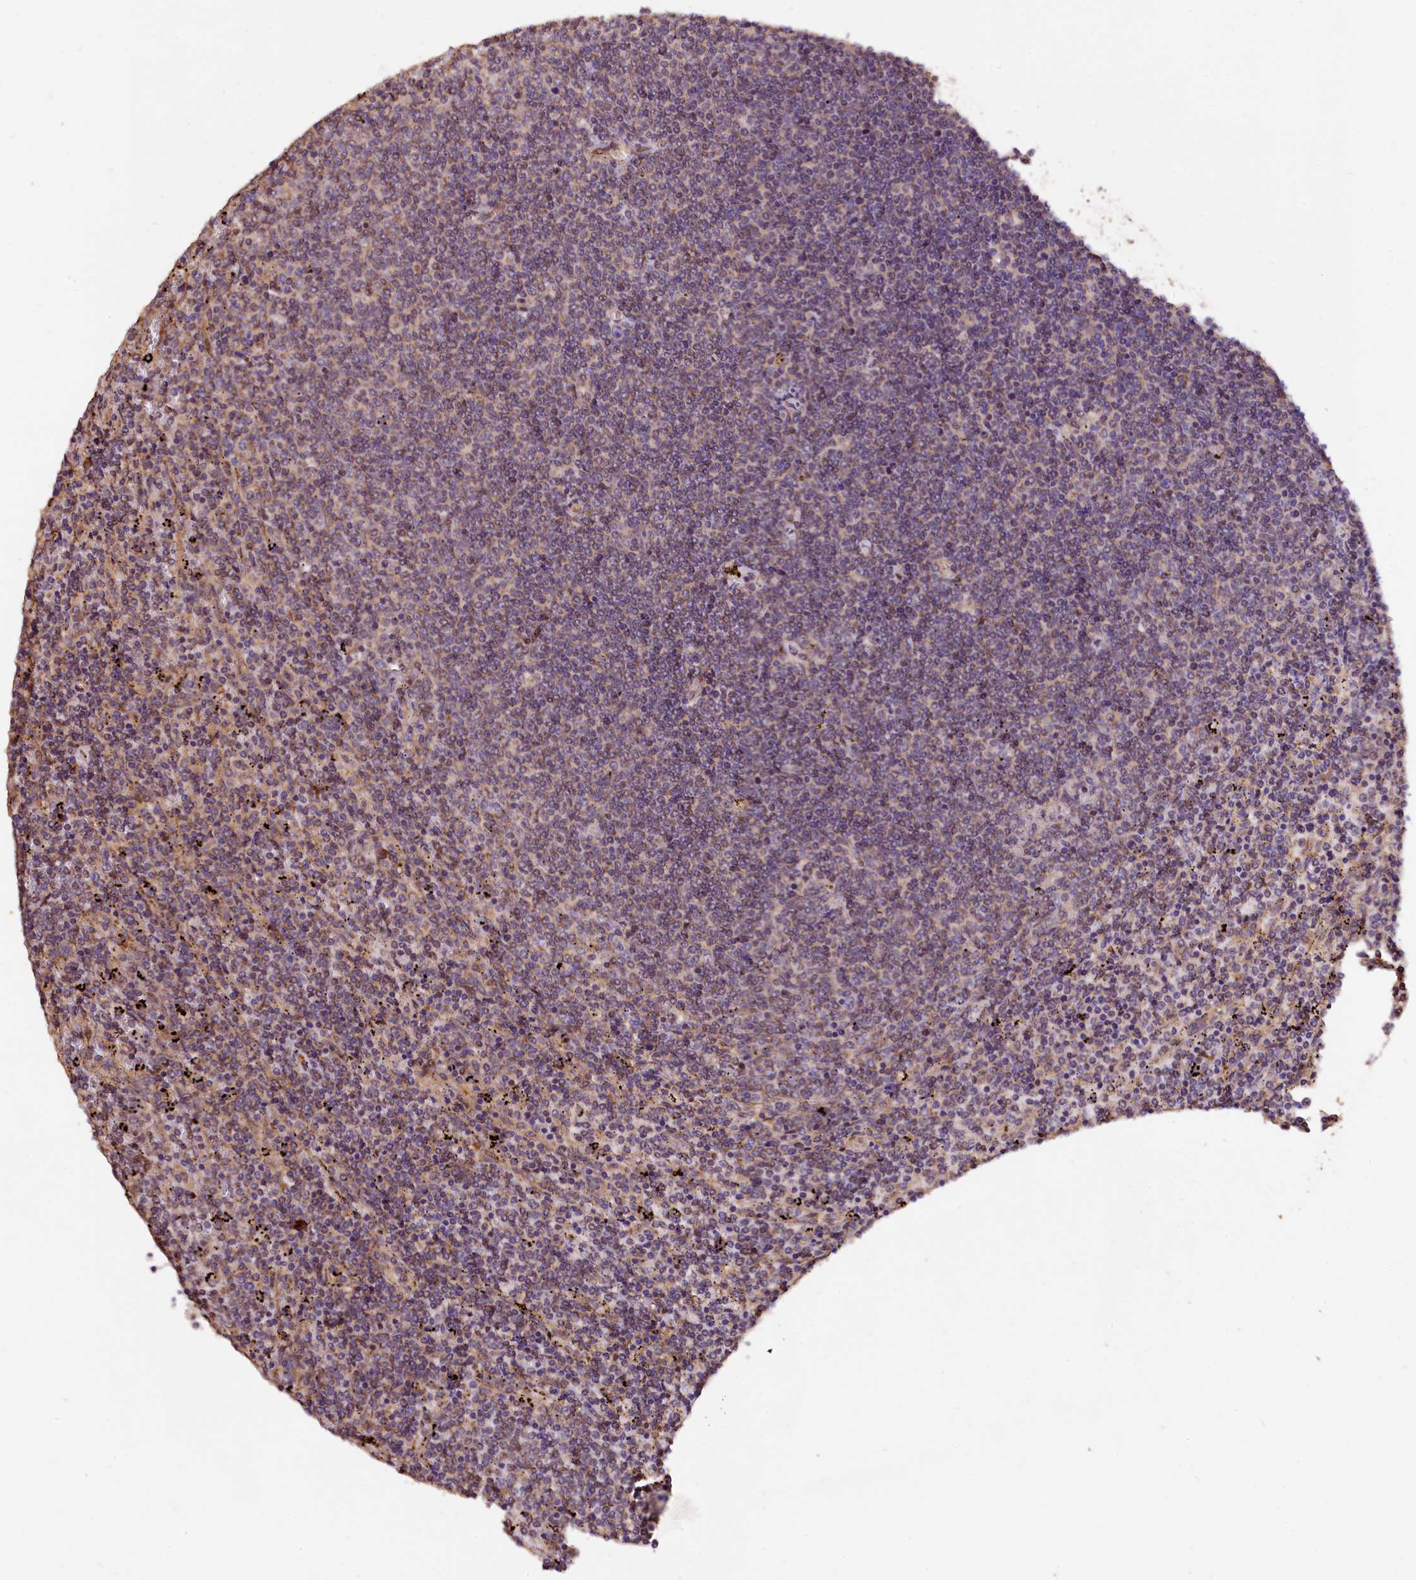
{"staining": {"intensity": "negative", "quantity": "none", "location": "none"}, "tissue": "lymphoma", "cell_type": "Tumor cells", "image_type": "cancer", "snomed": [{"axis": "morphology", "description": "Malignant lymphoma, non-Hodgkin's type, Low grade"}, {"axis": "topography", "description": "Spleen"}], "caption": "A high-resolution photomicrograph shows IHC staining of lymphoma, which displays no significant staining in tumor cells.", "gene": "RASSF1", "patient": {"sex": "female", "age": 50}}